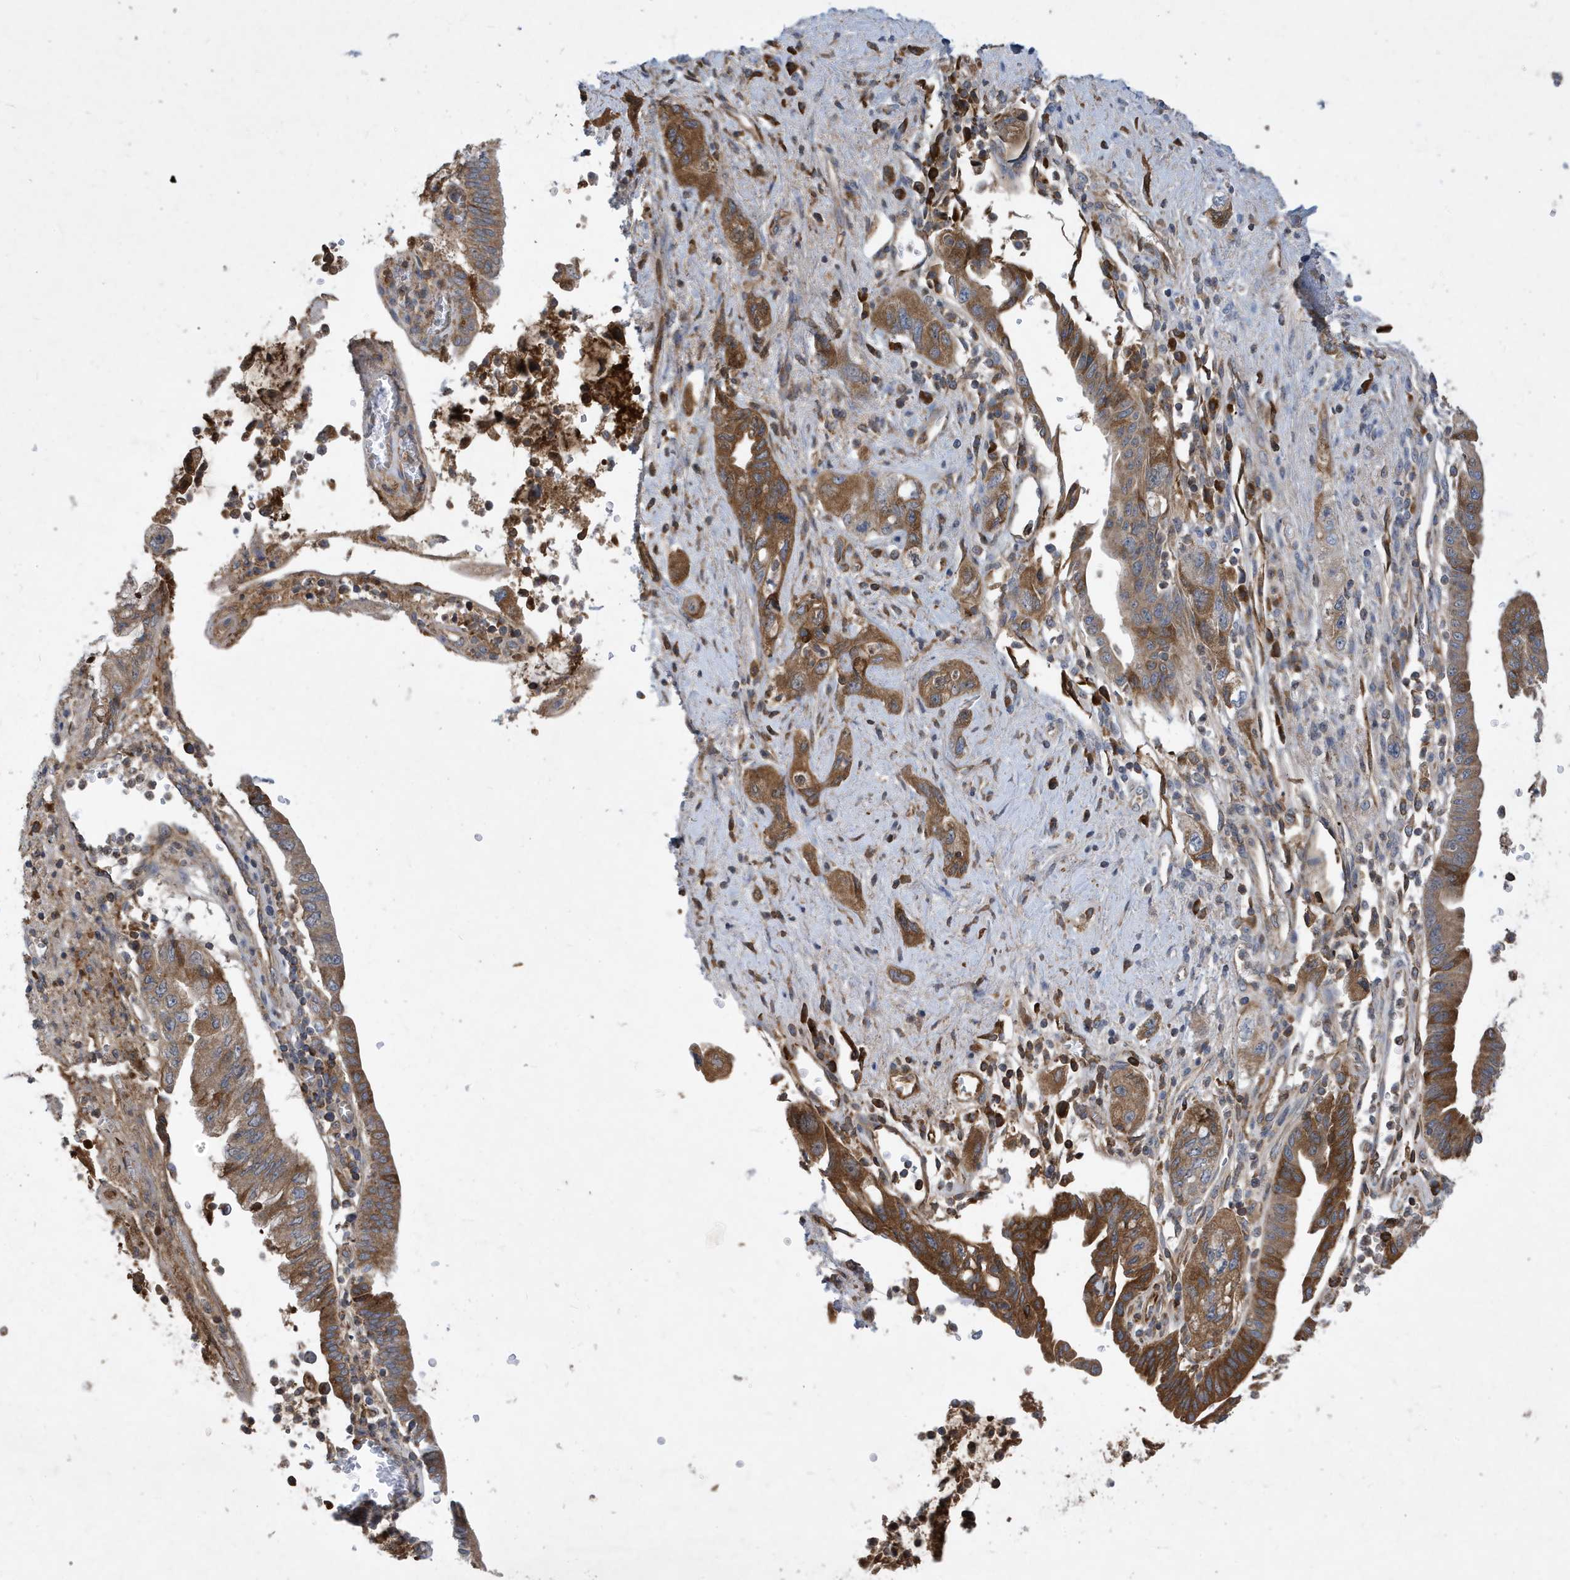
{"staining": {"intensity": "moderate", "quantity": ">75%", "location": "cytoplasmic/membranous"}, "tissue": "pancreatic cancer", "cell_type": "Tumor cells", "image_type": "cancer", "snomed": [{"axis": "morphology", "description": "Adenocarcinoma, NOS"}, {"axis": "topography", "description": "Pancreas"}], "caption": "The histopathology image exhibits immunohistochemical staining of pancreatic cancer. There is moderate cytoplasmic/membranous positivity is identified in about >75% of tumor cells.", "gene": "STK19", "patient": {"sex": "female", "age": 73}}